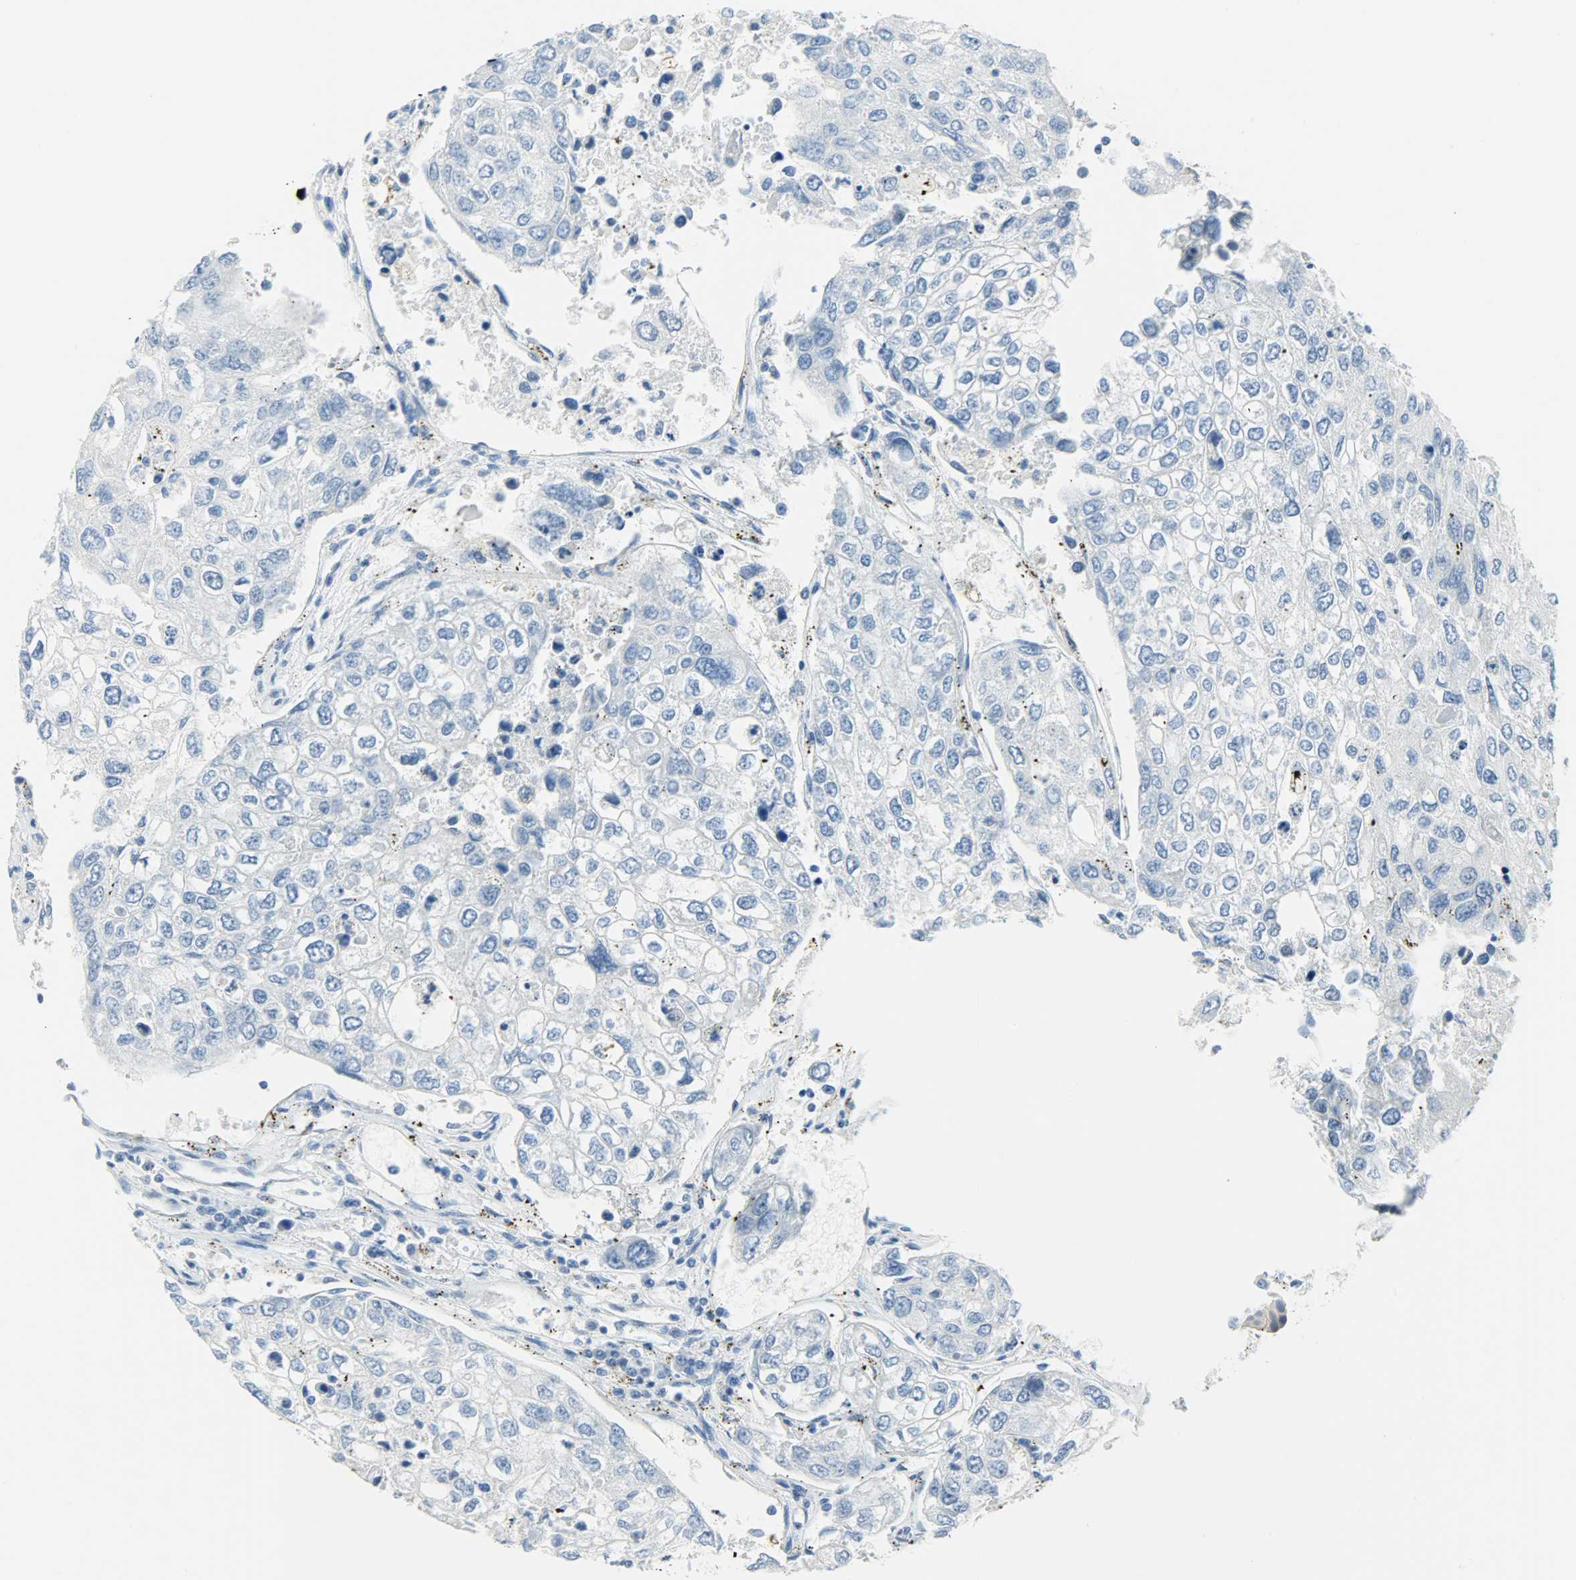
{"staining": {"intensity": "negative", "quantity": "none", "location": "none"}, "tissue": "urothelial cancer", "cell_type": "Tumor cells", "image_type": "cancer", "snomed": [{"axis": "morphology", "description": "Urothelial carcinoma, High grade"}, {"axis": "topography", "description": "Lymph node"}, {"axis": "topography", "description": "Urinary bladder"}], "caption": "The immunohistochemistry histopathology image has no significant expression in tumor cells of urothelial carcinoma (high-grade) tissue. (DAB IHC visualized using brightfield microscopy, high magnification).", "gene": "PROM1", "patient": {"sex": "male", "age": 51}}